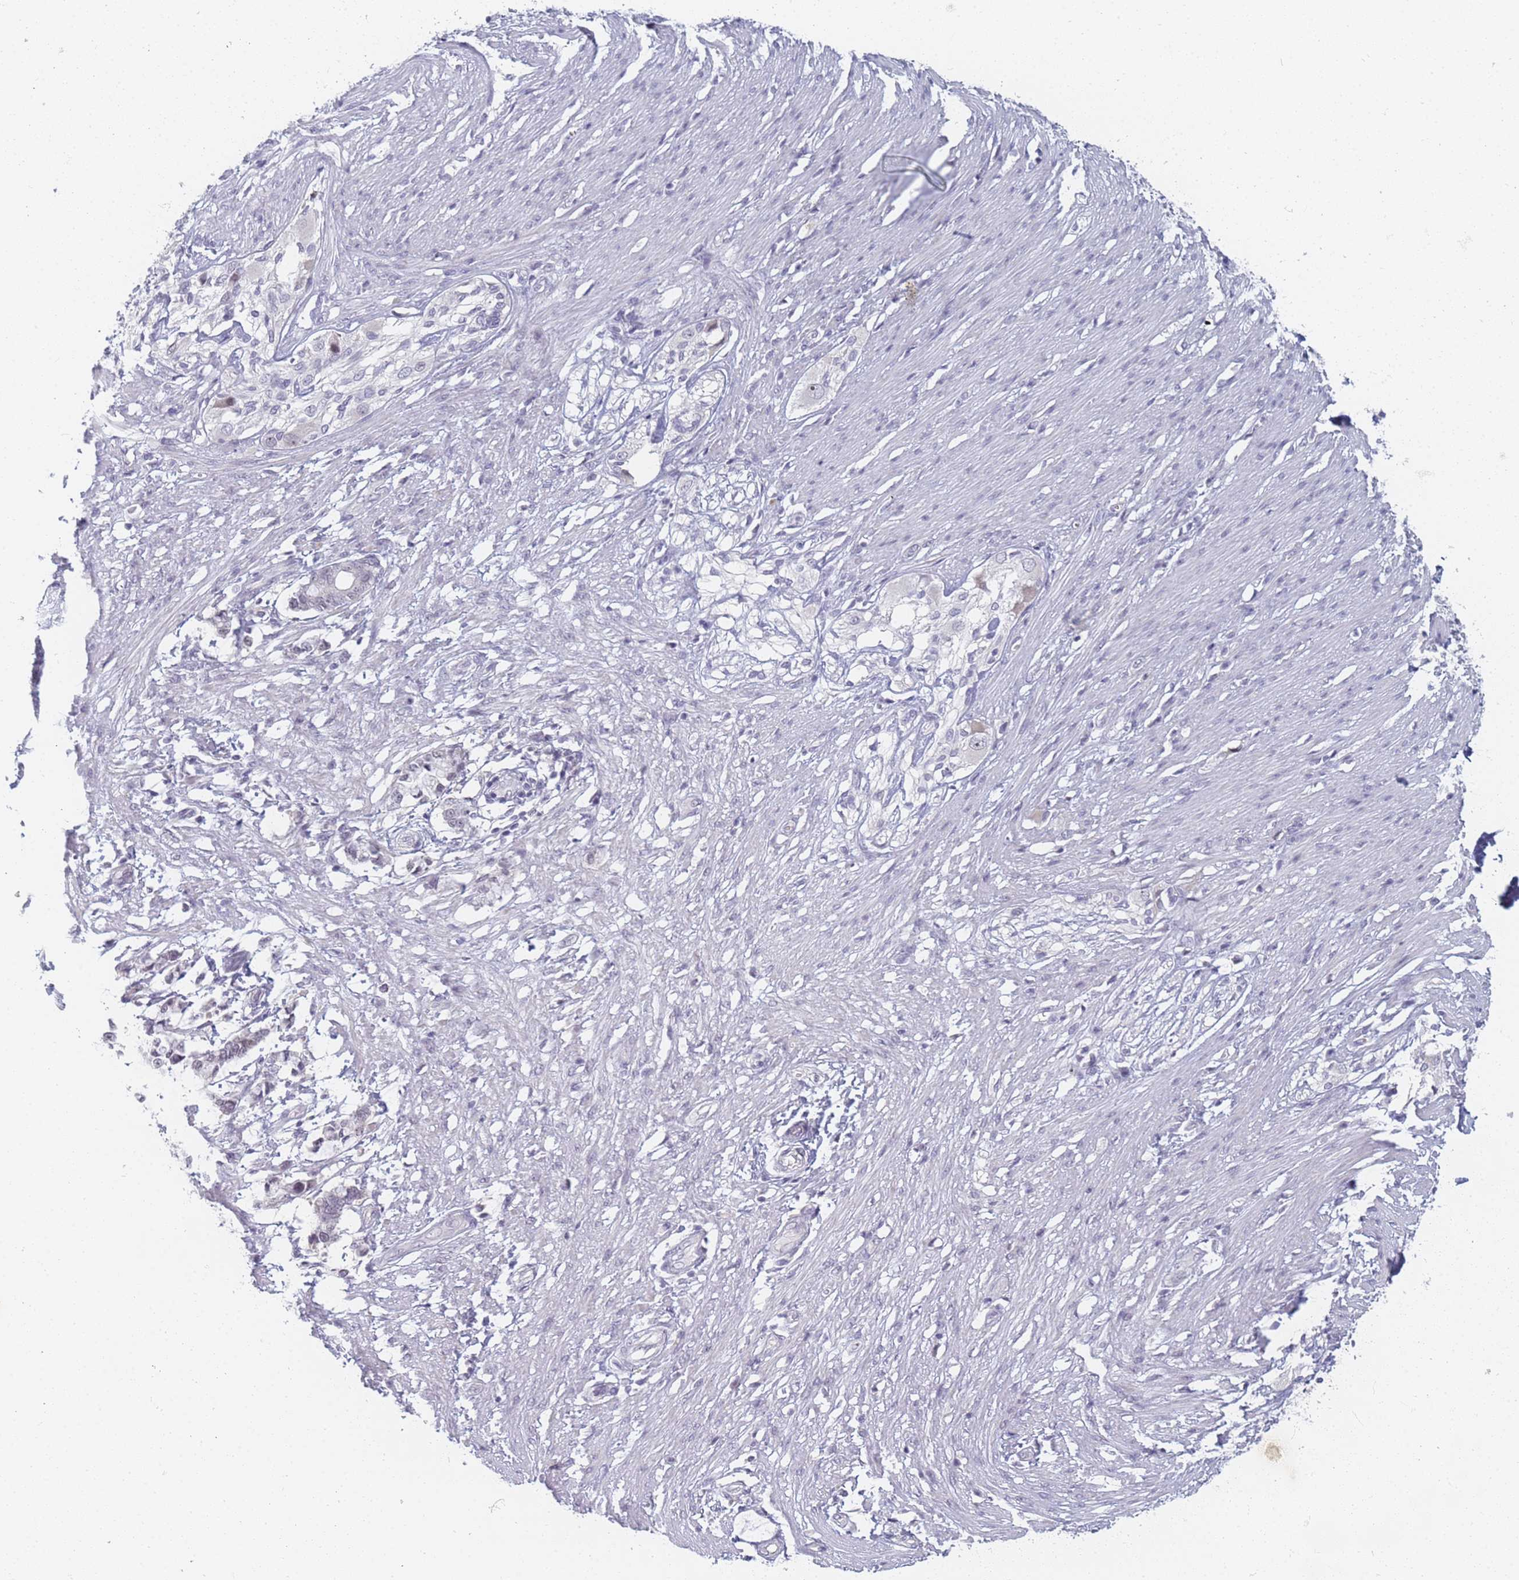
{"staining": {"intensity": "negative", "quantity": "none", "location": "none"}, "tissue": "smooth muscle", "cell_type": "Smooth muscle cells", "image_type": "normal", "snomed": [{"axis": "morphology", "description": "Normal tissue, NOS"}, {"axis": "morphology", "description": "Adenocarcinoma, NOS"}, {"axis": "topography", "description": "Colon"}, {"axis": "topography", "description": "Peripheral nerve tissue"}], "caption": "High magnification brightfield microscopy of unremarkable smooth muscle stained with DAB (brown) and counterstained with hematoxylin (blue): smooth muscle cells show no significant positivity.", "gene": "SLC38A9", "patient": {"sex": "male", "age": 14}}